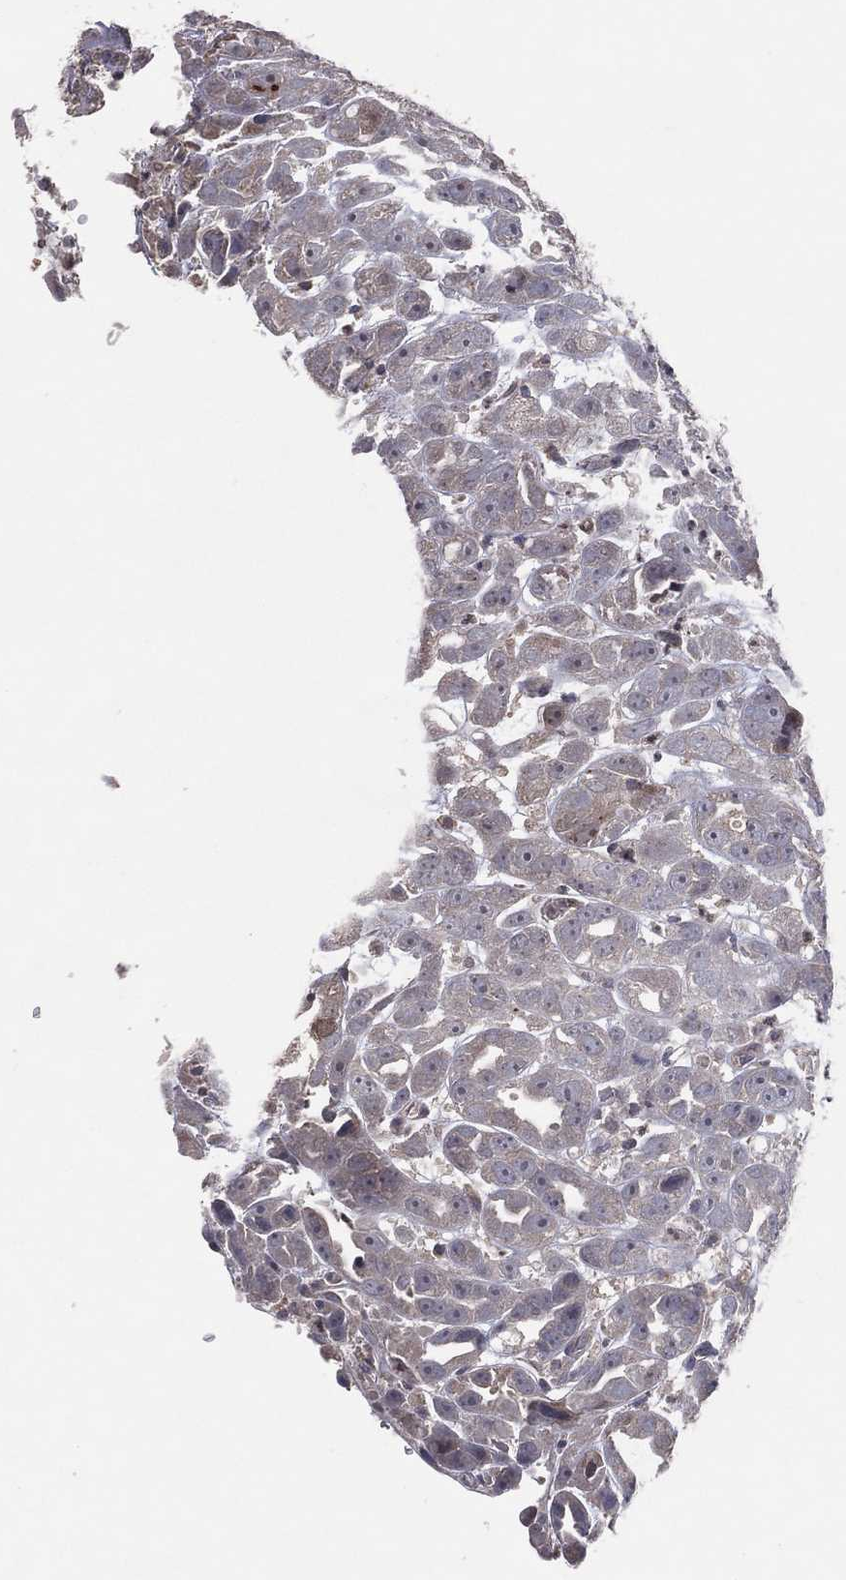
{"staining": {"intensity": "negative", "quantity": "none", "location": "none"}, "tissue": "urothelial cancer", "cell_type": "Tumor cells", "image_type": "cancer", "snomed": [{"axis": "morphology", "description": "Urothelial carcinoma, High grade"}, {"axis": "topography", "description": "Urinary bladder"}], "caption": "The IHC histopathology image has no significant expression in tumor cells of high-grade urothelial carcinoma tissue. (Immunohistochemistry (ihc), brightfield microscopy, high magnification).", "gene": "DNAH7", "patient": {"sex": "female", "age": 41}}